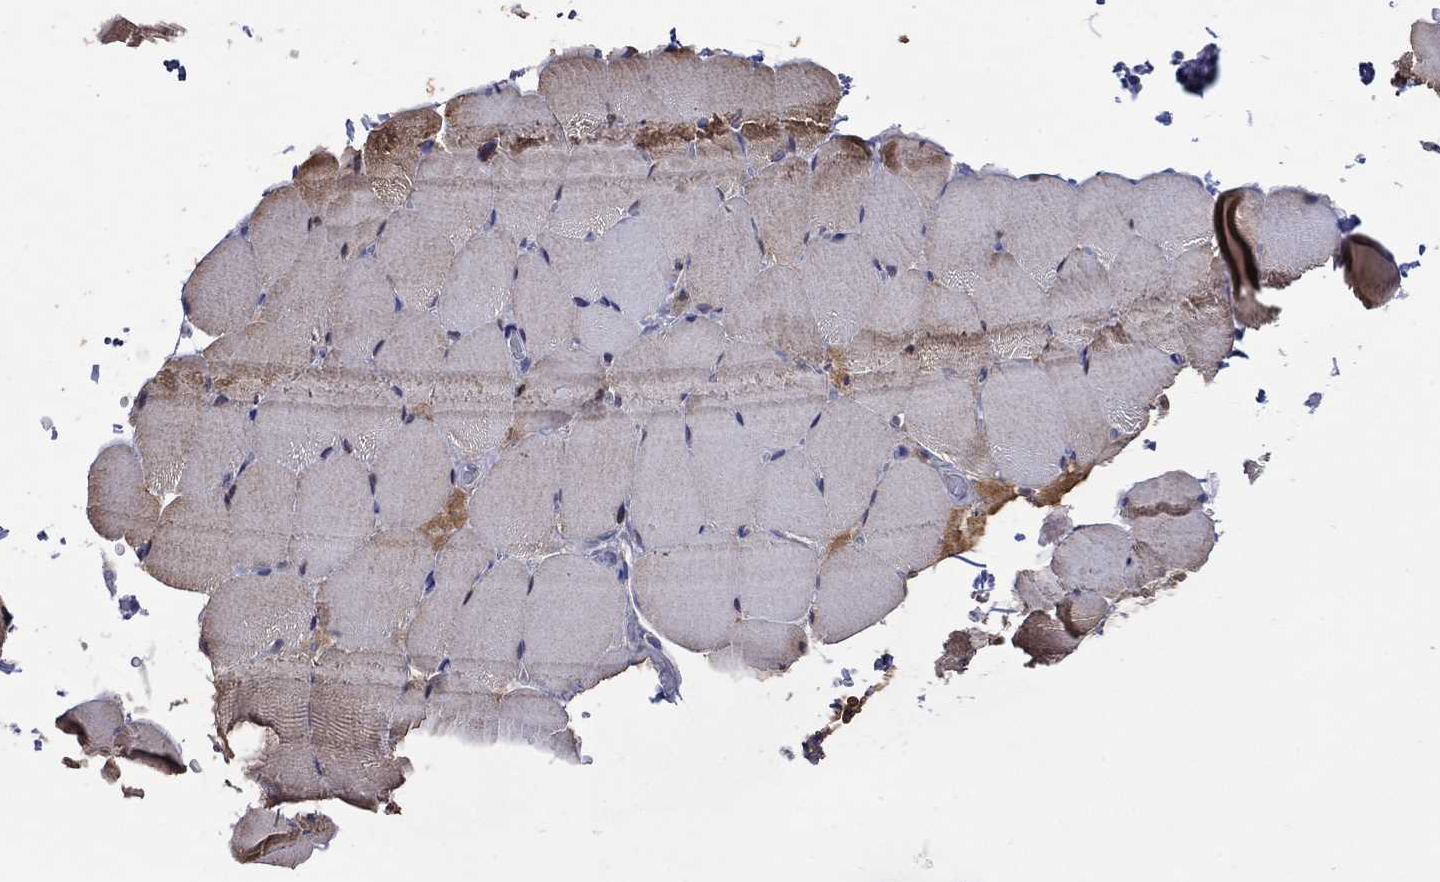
{"staining": {"intensity": "weak", "quantity": "25%-75%", "location": "cytoplasmic/membranous"}, "tissue": "skeletal muscle", "cell_type": "Myocytes", "image_type": "normal", "snomed": [{"axis": "morphology", "description": "Normal tissue, NOS"}, {"axis": "topography", "description": "Skeletal muscle"}], "caption": "Immunohistochemistry photomicrograph of benign skeletal muscle: human skeletal muscle stained using IHC reveals low levels of weak protein expression localized specifically in the cytoplasmic/membranous of myocytes, appearing as a cytoplasmic/membranous brown color.", "gene": "CLVS1", "patient": {"sex": "female", "age": 37}}